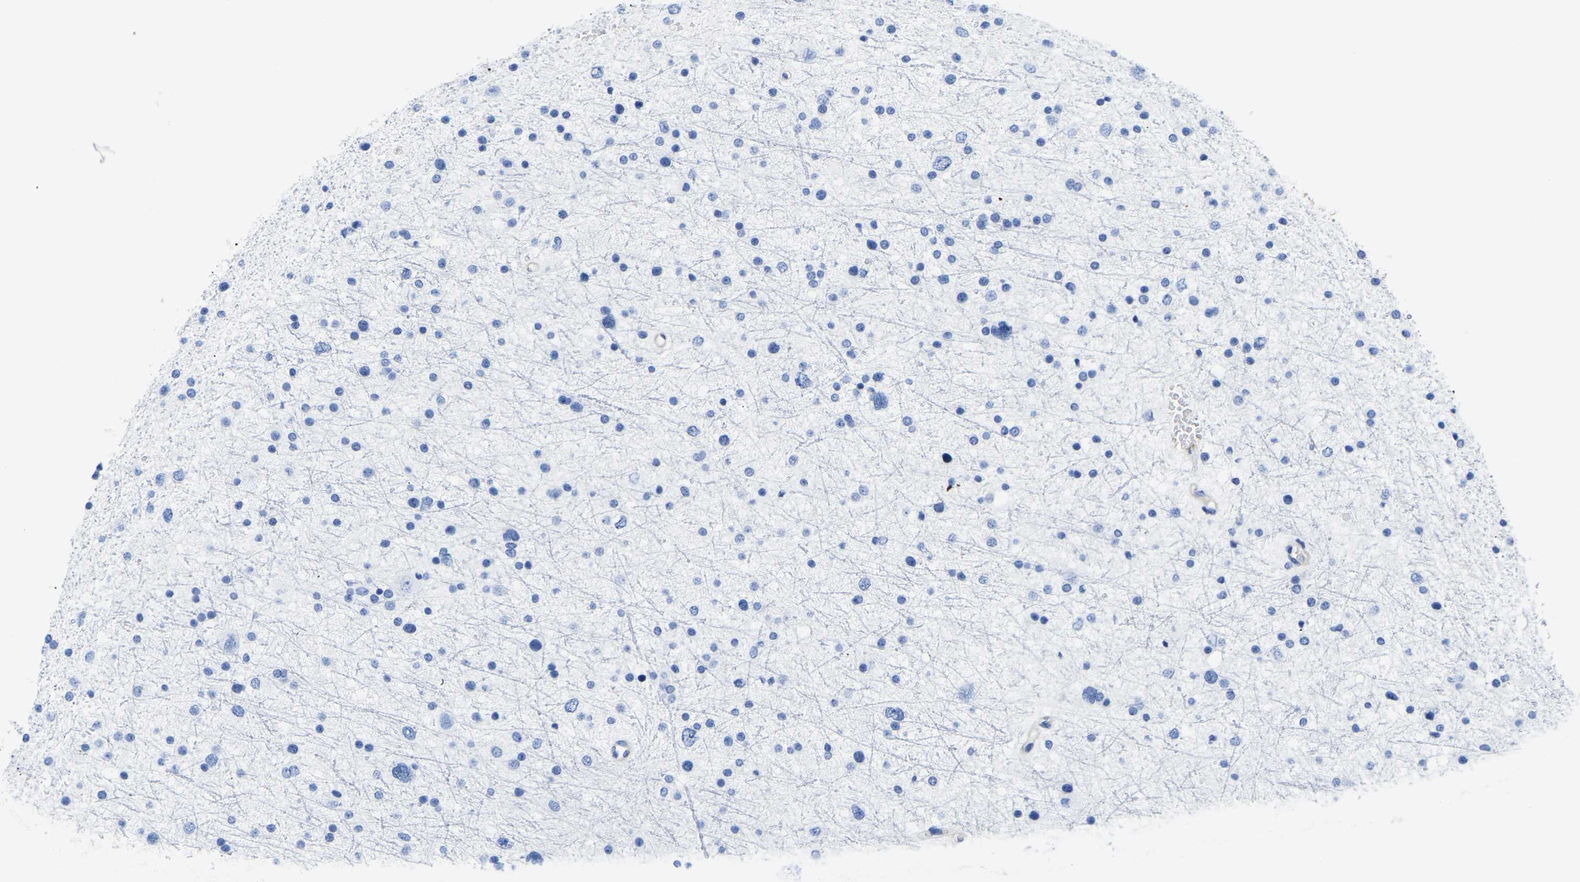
{"staining": {"intensity": "negative", "quantity": "none", "location": "none"}, "tissue": "glioma", "cell_type": "Tumor cells", "image_type": "cancer", "snomed": [{"axis": "morphology", "description": "Glioma, malignant, Low grade"}, {"axis": "topography", "description": "Brain"}], "caption": "This micrograph is of glioma stained with immunohistochemistry (IHC) to label a protein in brown with the nuclei are counter-stained blue. There is no positivity in tumor cells. The staining is performed using DAB brown chromogen with nuclei counter-stained in using hematoxylin.", "gene": "UPK3A", "patient": {"sex": "female", "age": 37}}